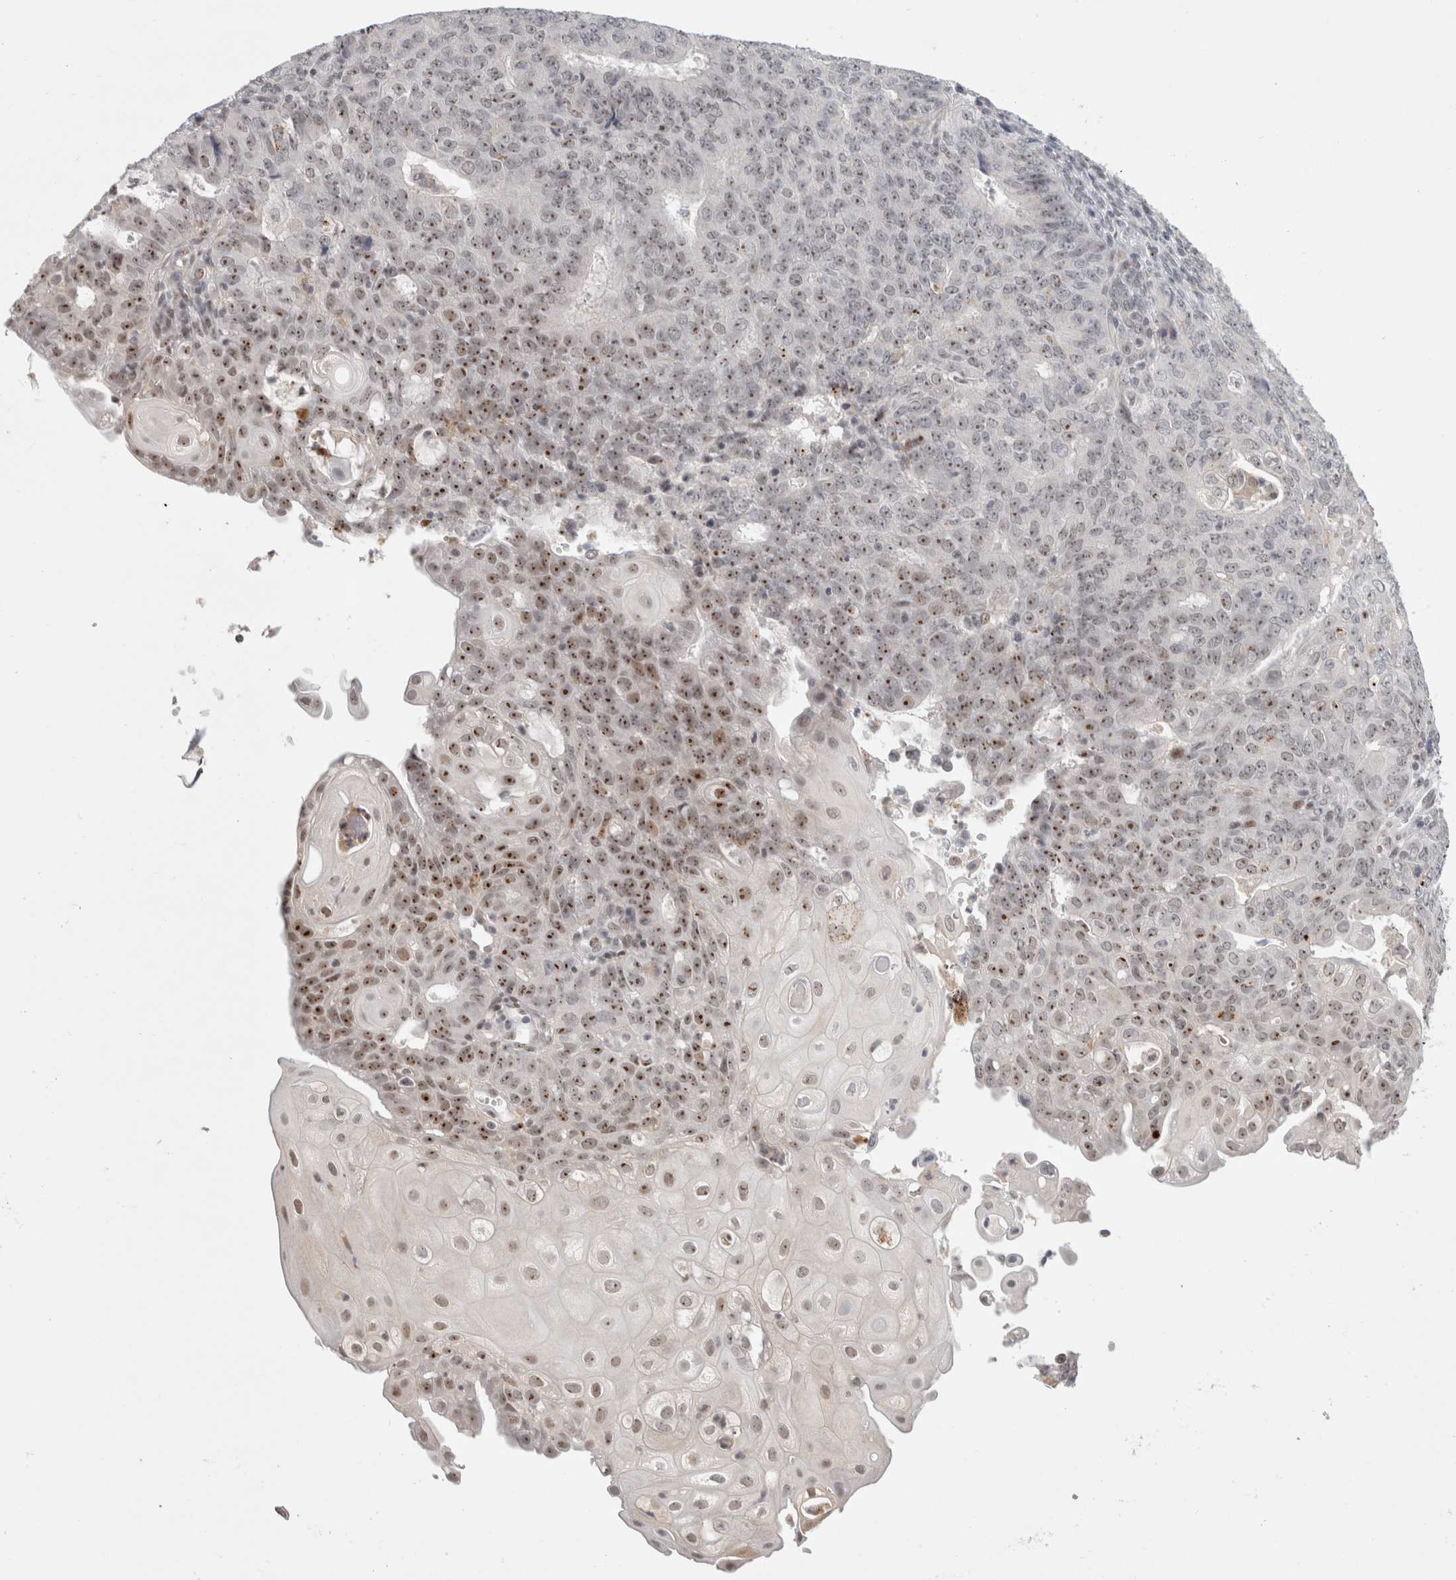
{"staining": {"intensity": "moderate", "quantity": "<25%", "location": "nuclear"}, "tissue": "endometrial cancer", "cell_type": "Tumor cells", "image_type": "cancer", "snomed": [{"axis": "morphology", "description": "Adenocarcinoma, NOS"}, {"axis": "topography", "description": "Endometrium"}], "caption": "A micrograph of endometrial adenocarcinoma stained for a protein demonstrates moderate nuclear brown staining in tumor cells.", "gene": "SENP6", "patient": {"sex": "female", "age": 32}}